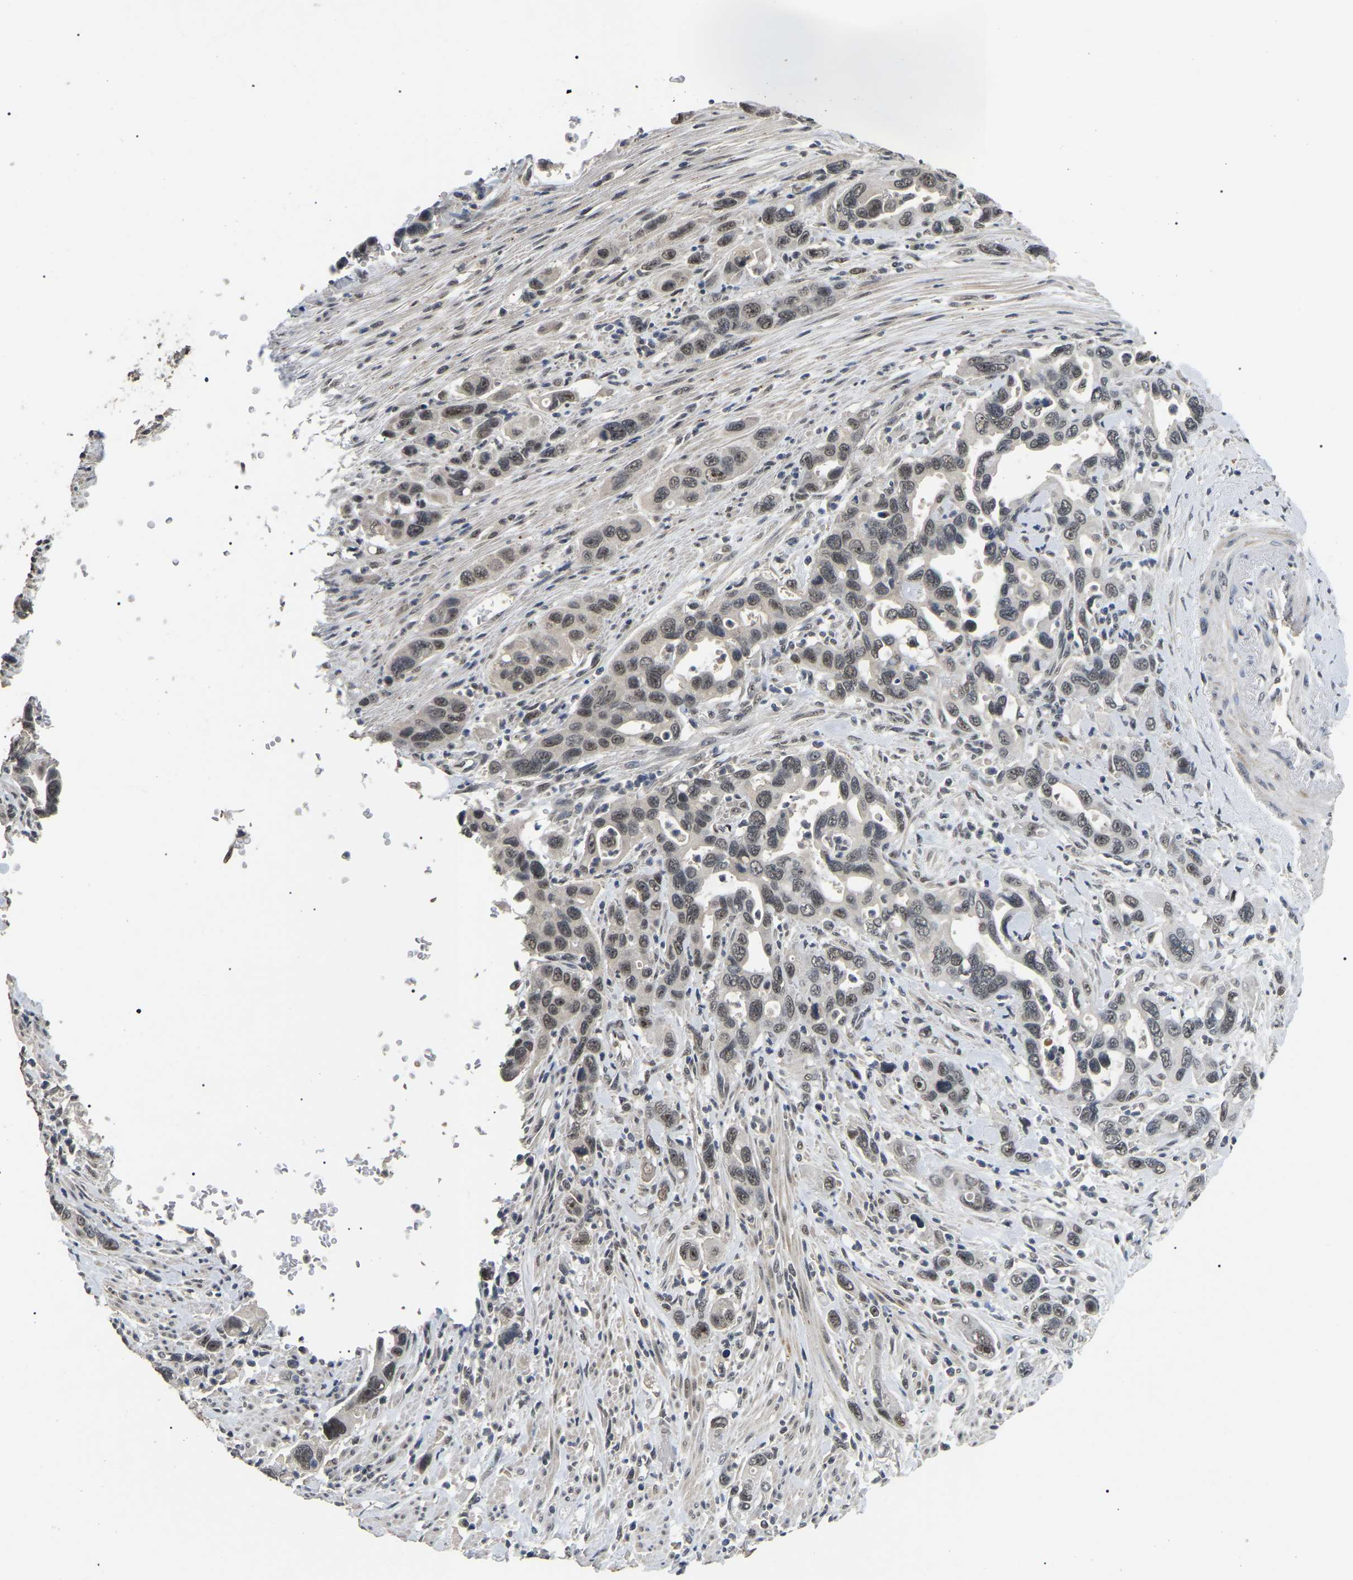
{"staining": {"intensity": "weak", "quantity": ">75%", "location": "nuclear"}, "tissue": "pancreatic cancer", "cell_type": "Tumor cells", "image_type": "cancer", "snomed": [{"axis": "morphology", "description": "Adenocarcinoma, NOS"}, {"axis": "topography", "description": "Pancreas"}], "caption": "High-power microscopy captured an IHC histopathology image of pancreatic cancer, revealing weak nuclear positivity in about >75% of tumor cells. (DAB IHC, brown staining for protein, blue staining for nuclei).", "gene": "PPM1E", "patient": {"sex": "female", "age": 70}}